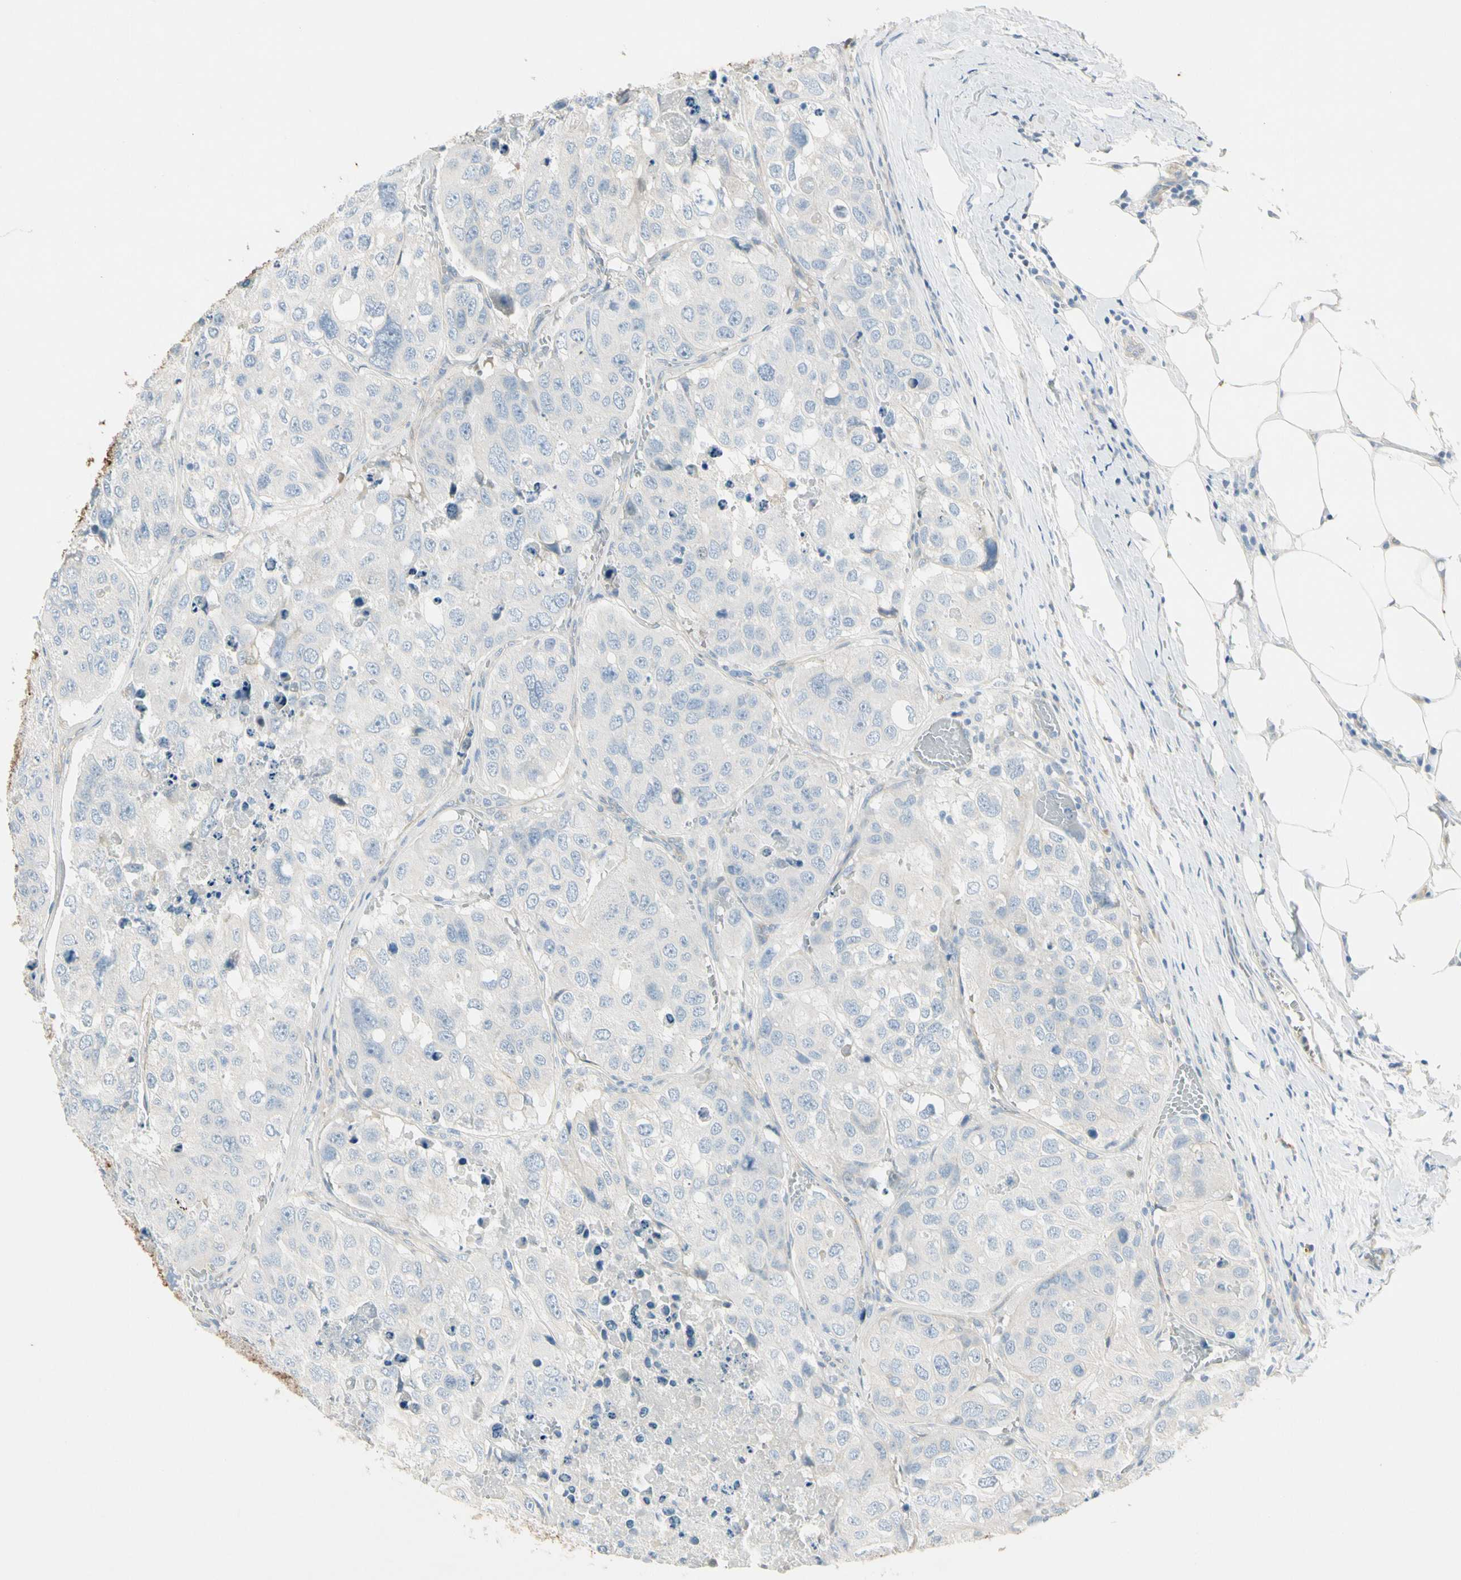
{"staining": {"intensity": "negative", "quantity": "none", "location": "none"}, "tissue": "urothelial cancer", "cell_type": "Tumor cells", "image_type": "cancer", "snomed": [{"axis": "morphology", "description": "Urothelial carcinoma, High grade"}, {"axis": "topography", "description": "Lymph node"}, {"axis": "topography", "description": "Urinary bladder"}], "caption": "Immunohistochemical staining of urothelial cancer displays no significant staining in tumor cells. Nuclei are stained in blue.", "gene": "ITGA3", "patient": {"sex": "male", "age": 51}}